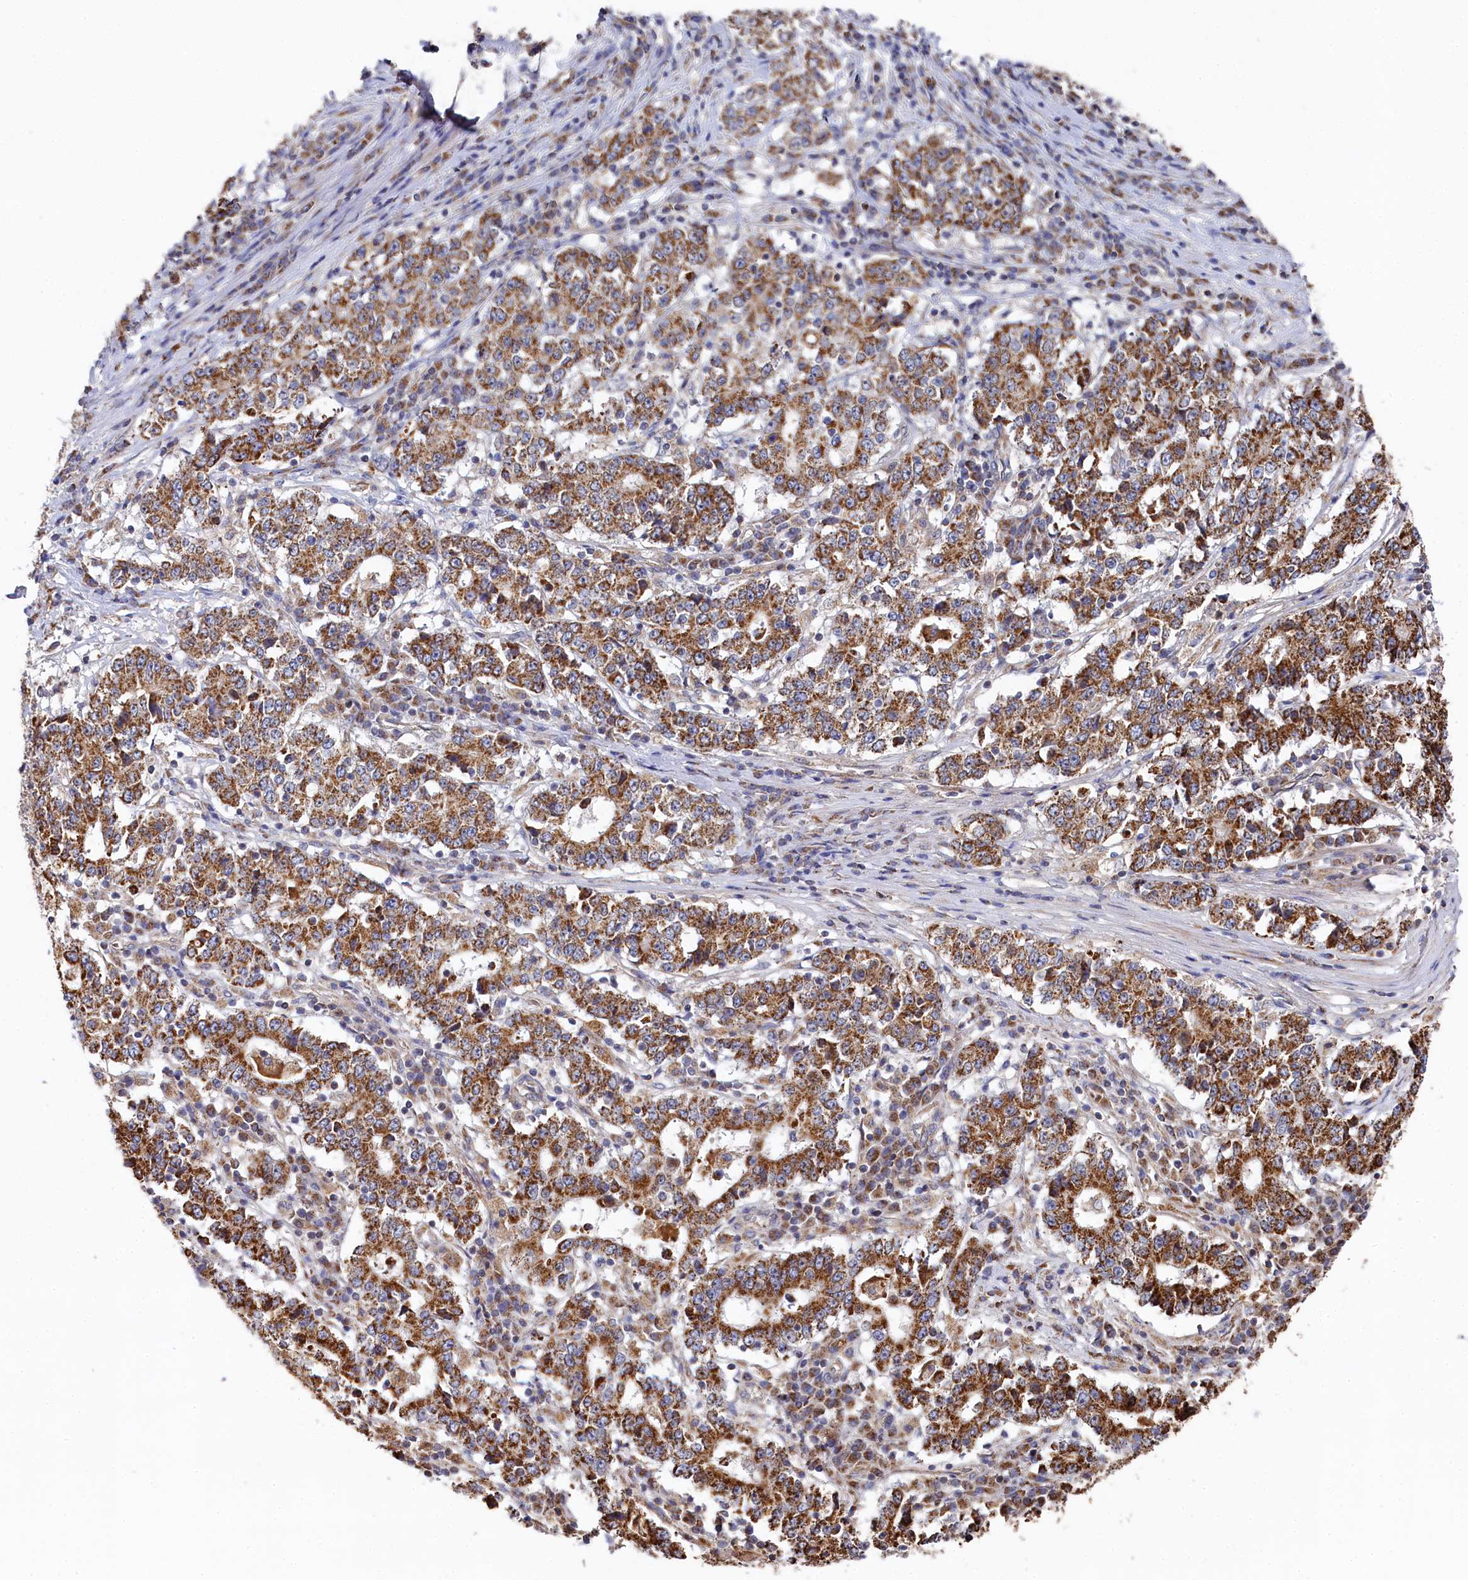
{"staining": {"intensity": "strong", "quantity": ">75%", "location": "cytoplasmic/membranous"}, "tissue": "stomach cancer", "cell_type": "Tumor cells", "image_type": "cancer", "snomed": [{"axis": "morphology", "description": "Adenocarcinoma, NOS"}, {"axis": "topography", "description": "Stomach"}], "caption": "Immunohistochemistry (IHC) of adenocarcinoma (stomach) exhibits high levels of strong cytoplasmic/membranous positivity in approximately >75% of tumor cells.", "gene": "HAUS2", "patient": {"sex": "male", "age": 59}}